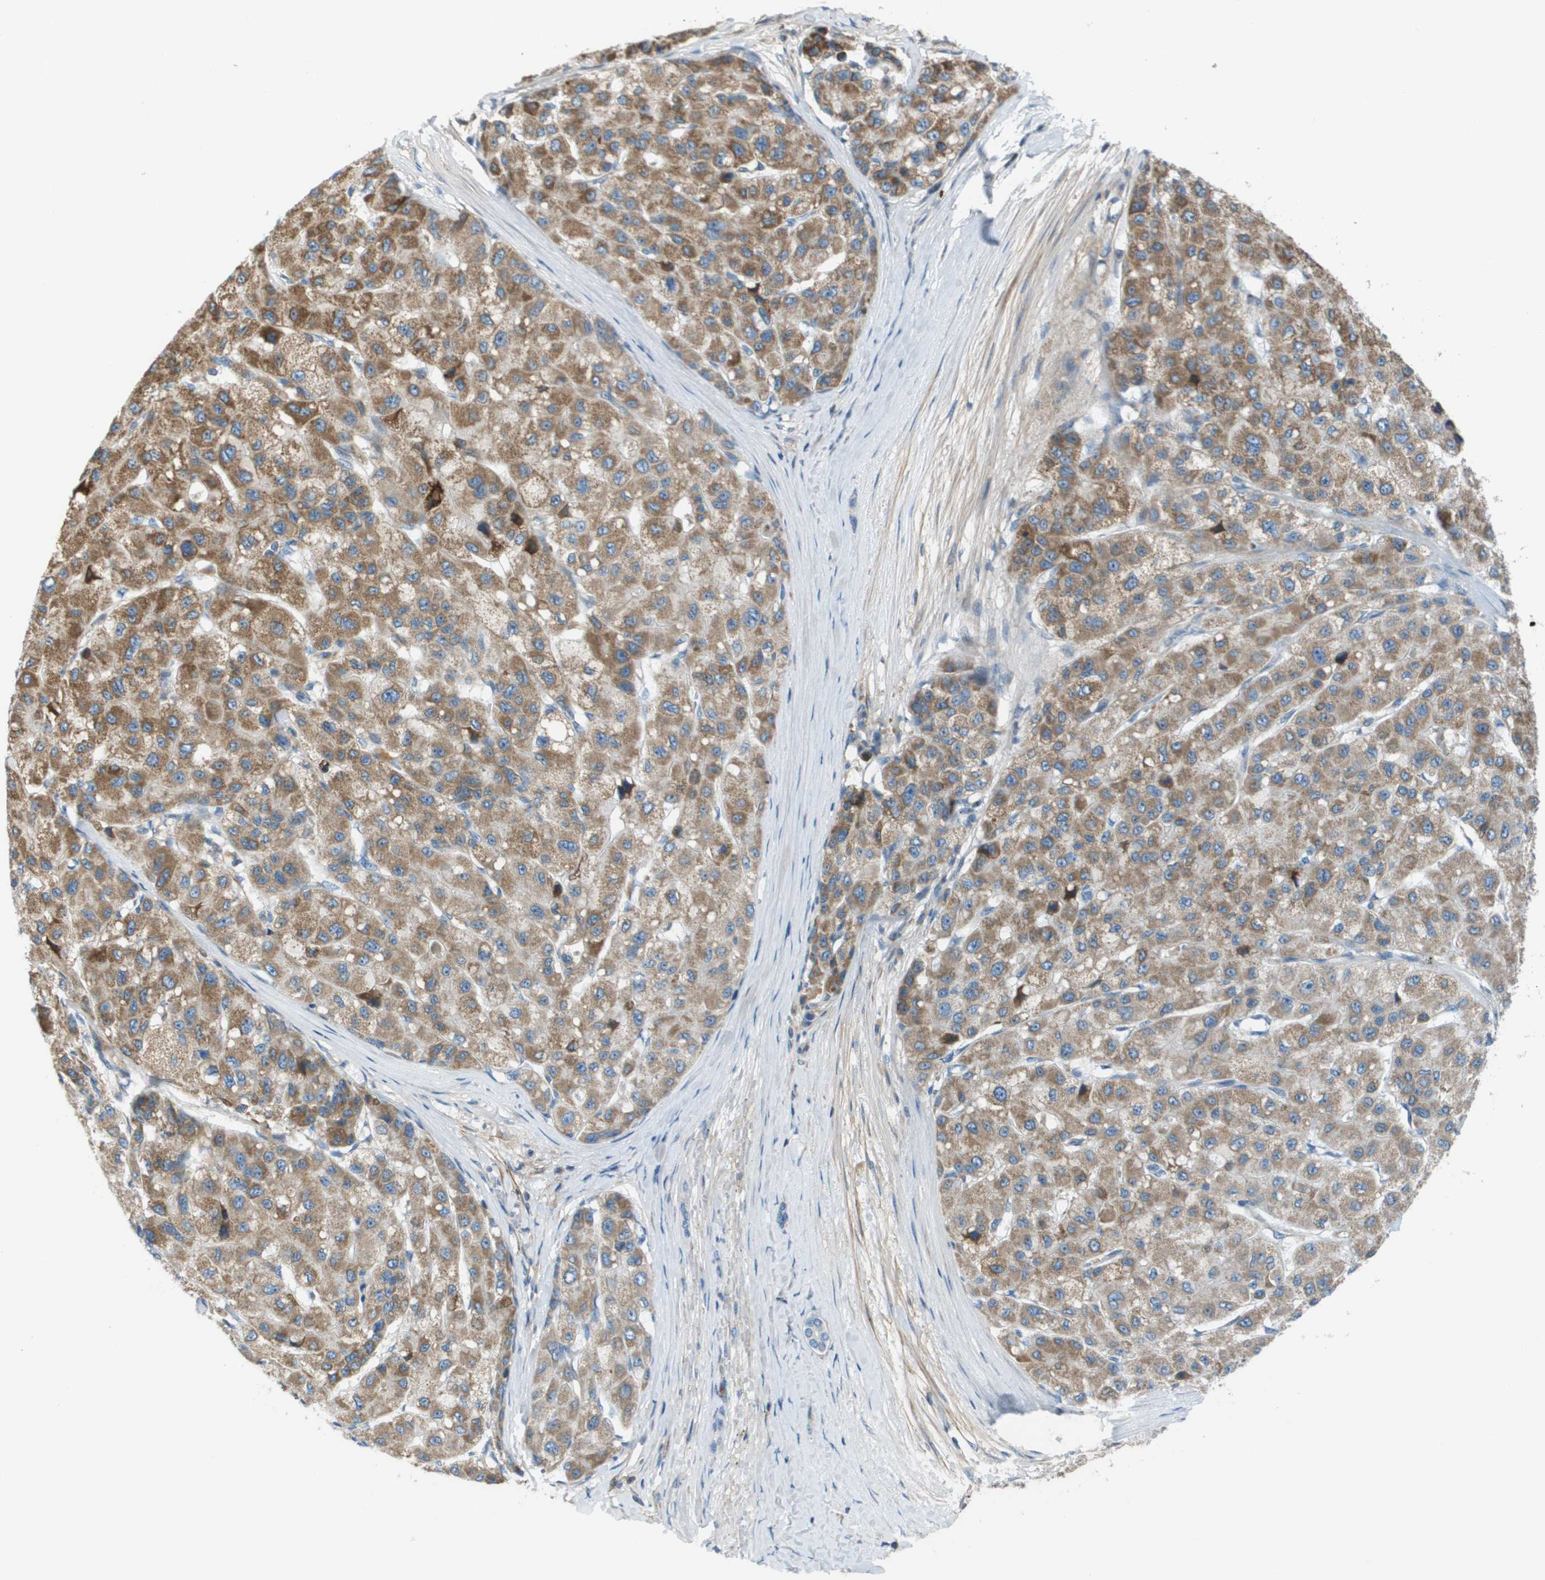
{"staining": {"intensity": "moderate", "quantity": ">75%", "location": "cytoplasmic/membranous"}, "tissue": "liver cancer", "cell_type": "Tumor cells", "image_type": "cancer", "snomed": [{"axis": "morphology", "description": "Carcinoma, Hepatocellular, NOS"}, {"axis": "topography", "description": "Liver"}], "caption": "There is medium levels of moderate cytoplasmic/membranous staining in tumor cells of hepatocellular carcinoma (liver), as demonstrated by immunohistochemical staining (brown color).", "gene": "GALNT6", "patient": {"sex": "male", "age": 80}}